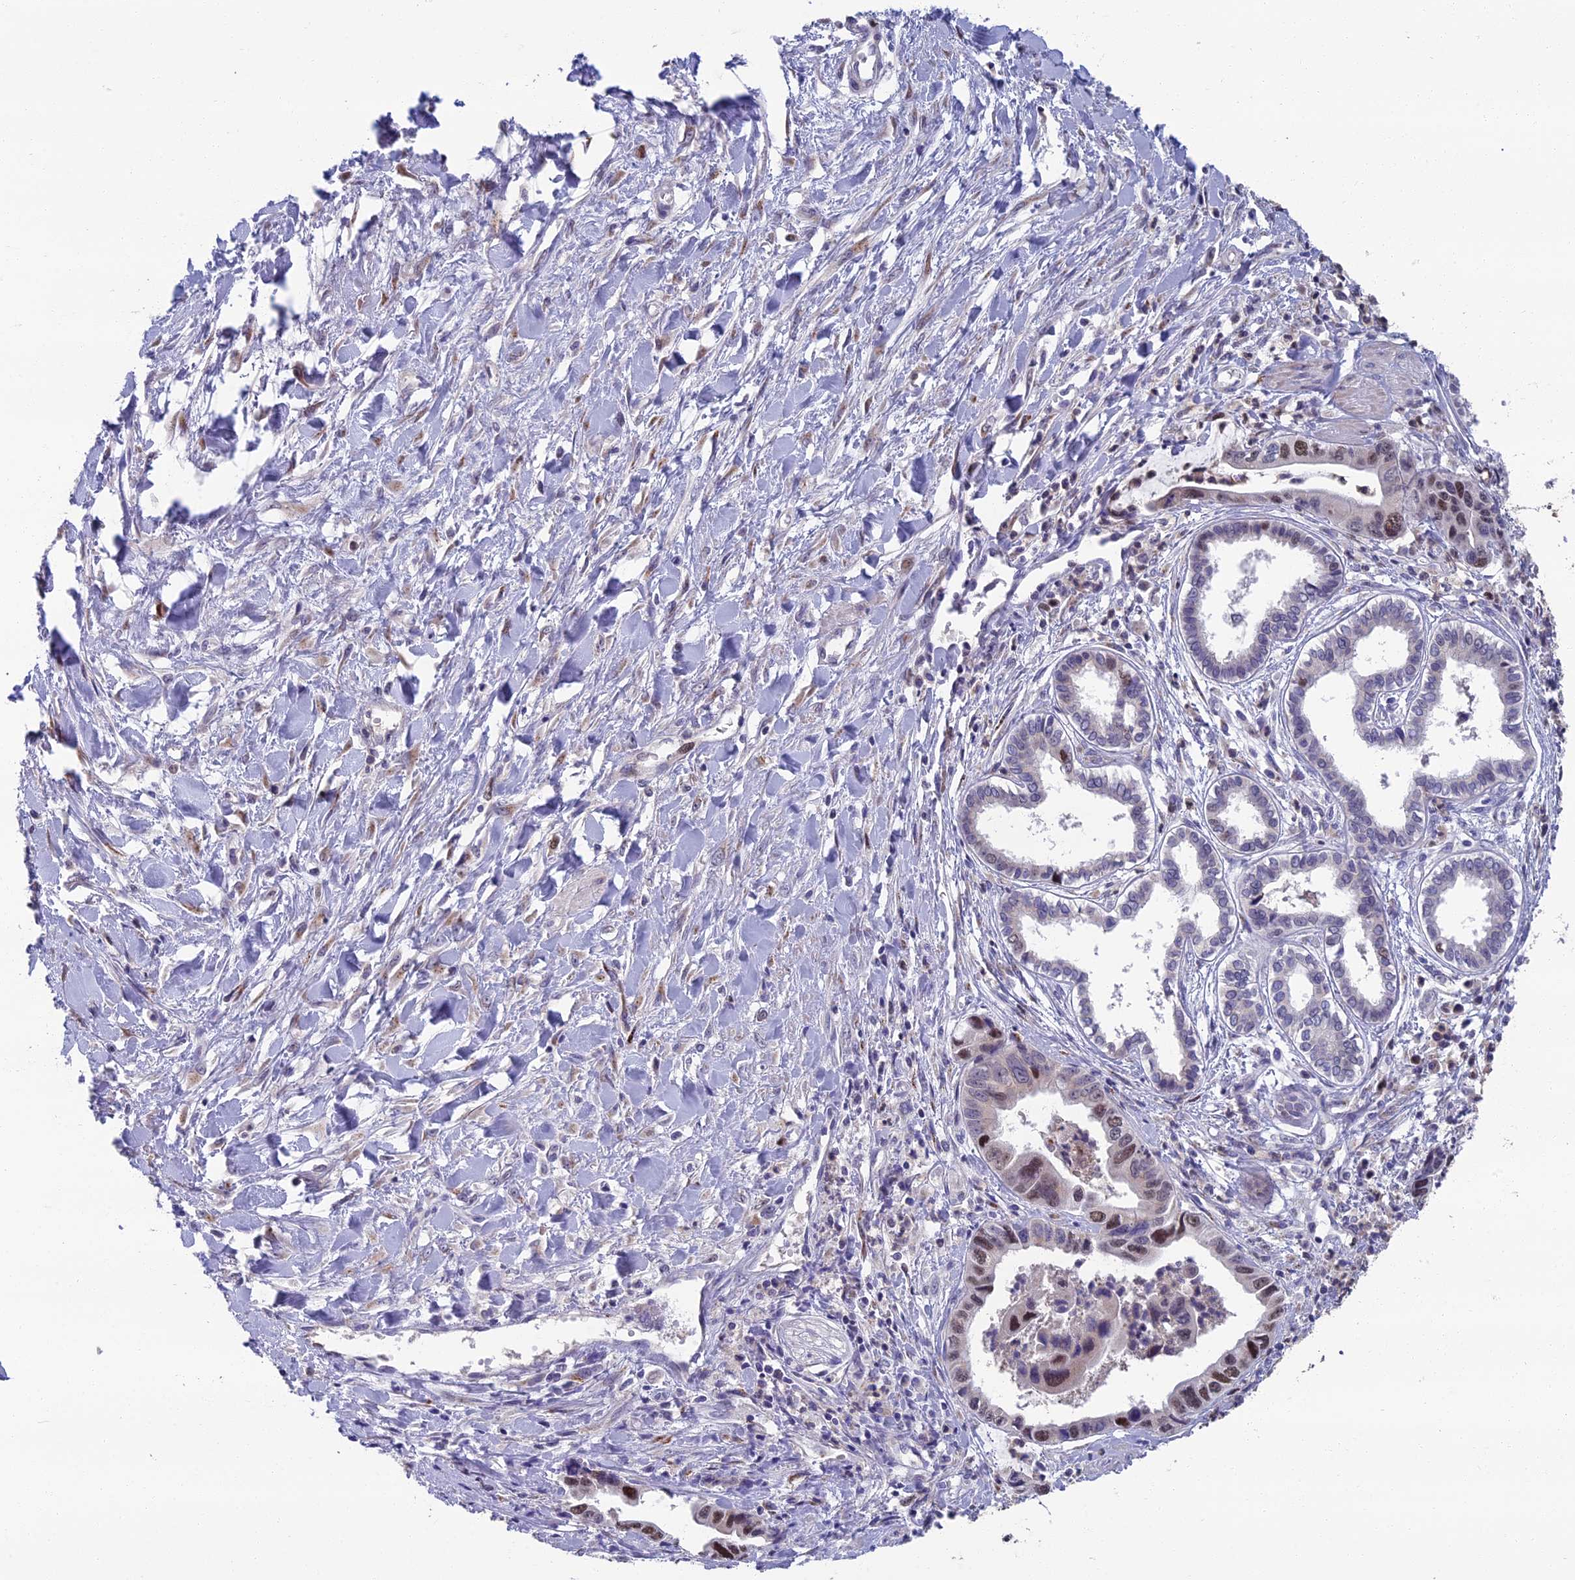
{"staining": {"intensity": "moderate", "quantity": "<25%", "location": "nuclear"}, "tissue": "pancreatic cancer", "cell_type": "Tumor cells", "image_type": "cancer", "snomed": [{"axis": "morphology", "description": "Adenocarcinoma, NOS"}, {"axis": "topography", "description": "Pancreas"}], "caption": "Moderate nuclear staining is identified in approximately <25% of tumor cells in pancreatic adenocarcinoma. The protein is shown in brown color, while the nuclei are stained blue.", "gene": "LIG1", "patient": {"sex": "female", "age": 50}}